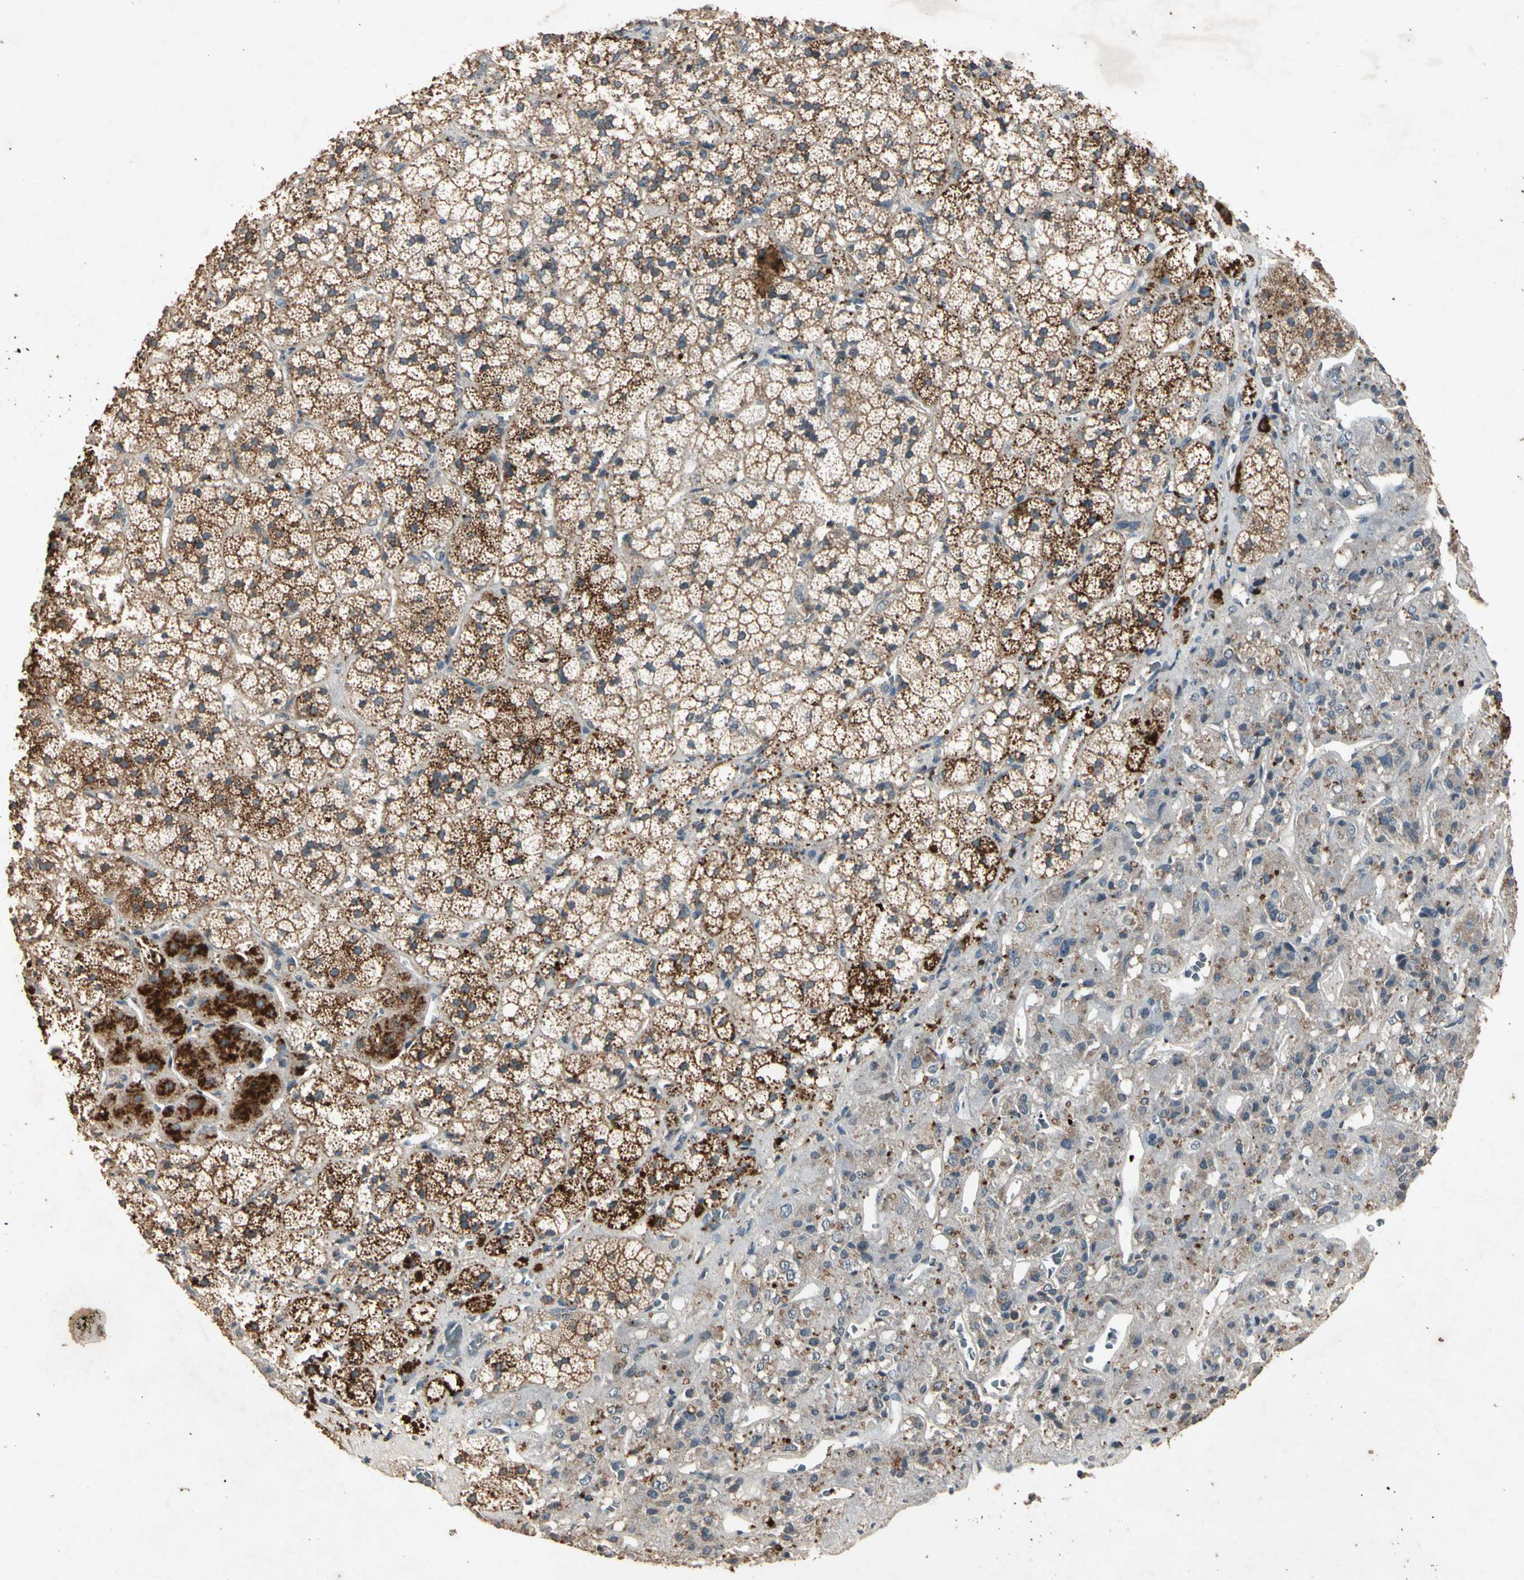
{"staining": {"intensity": "moderate", "quantity": ">75%", "location": "cytoplasmic/membranous"}, "tissue": "adrenal gland", "cell_type": "Glandular cells", "image_type": "normal", "snomed": [{"axis": "morphology", "description": "Normal tissue, NOS"}, {"axis": "topography", "description": "Adrenal gland"}], "caption": "Glandular cells demonstrate moderate cytoplasmic/membranous positivity in approximately >75% of cells in benign adrenal gland. (DAB (3,3'-diaminobenzidine) IHC, brown staining for protein, blue staining for nuclei).", "gene": "GPLD1", "patient": {"sex": "female", "age": 44}}